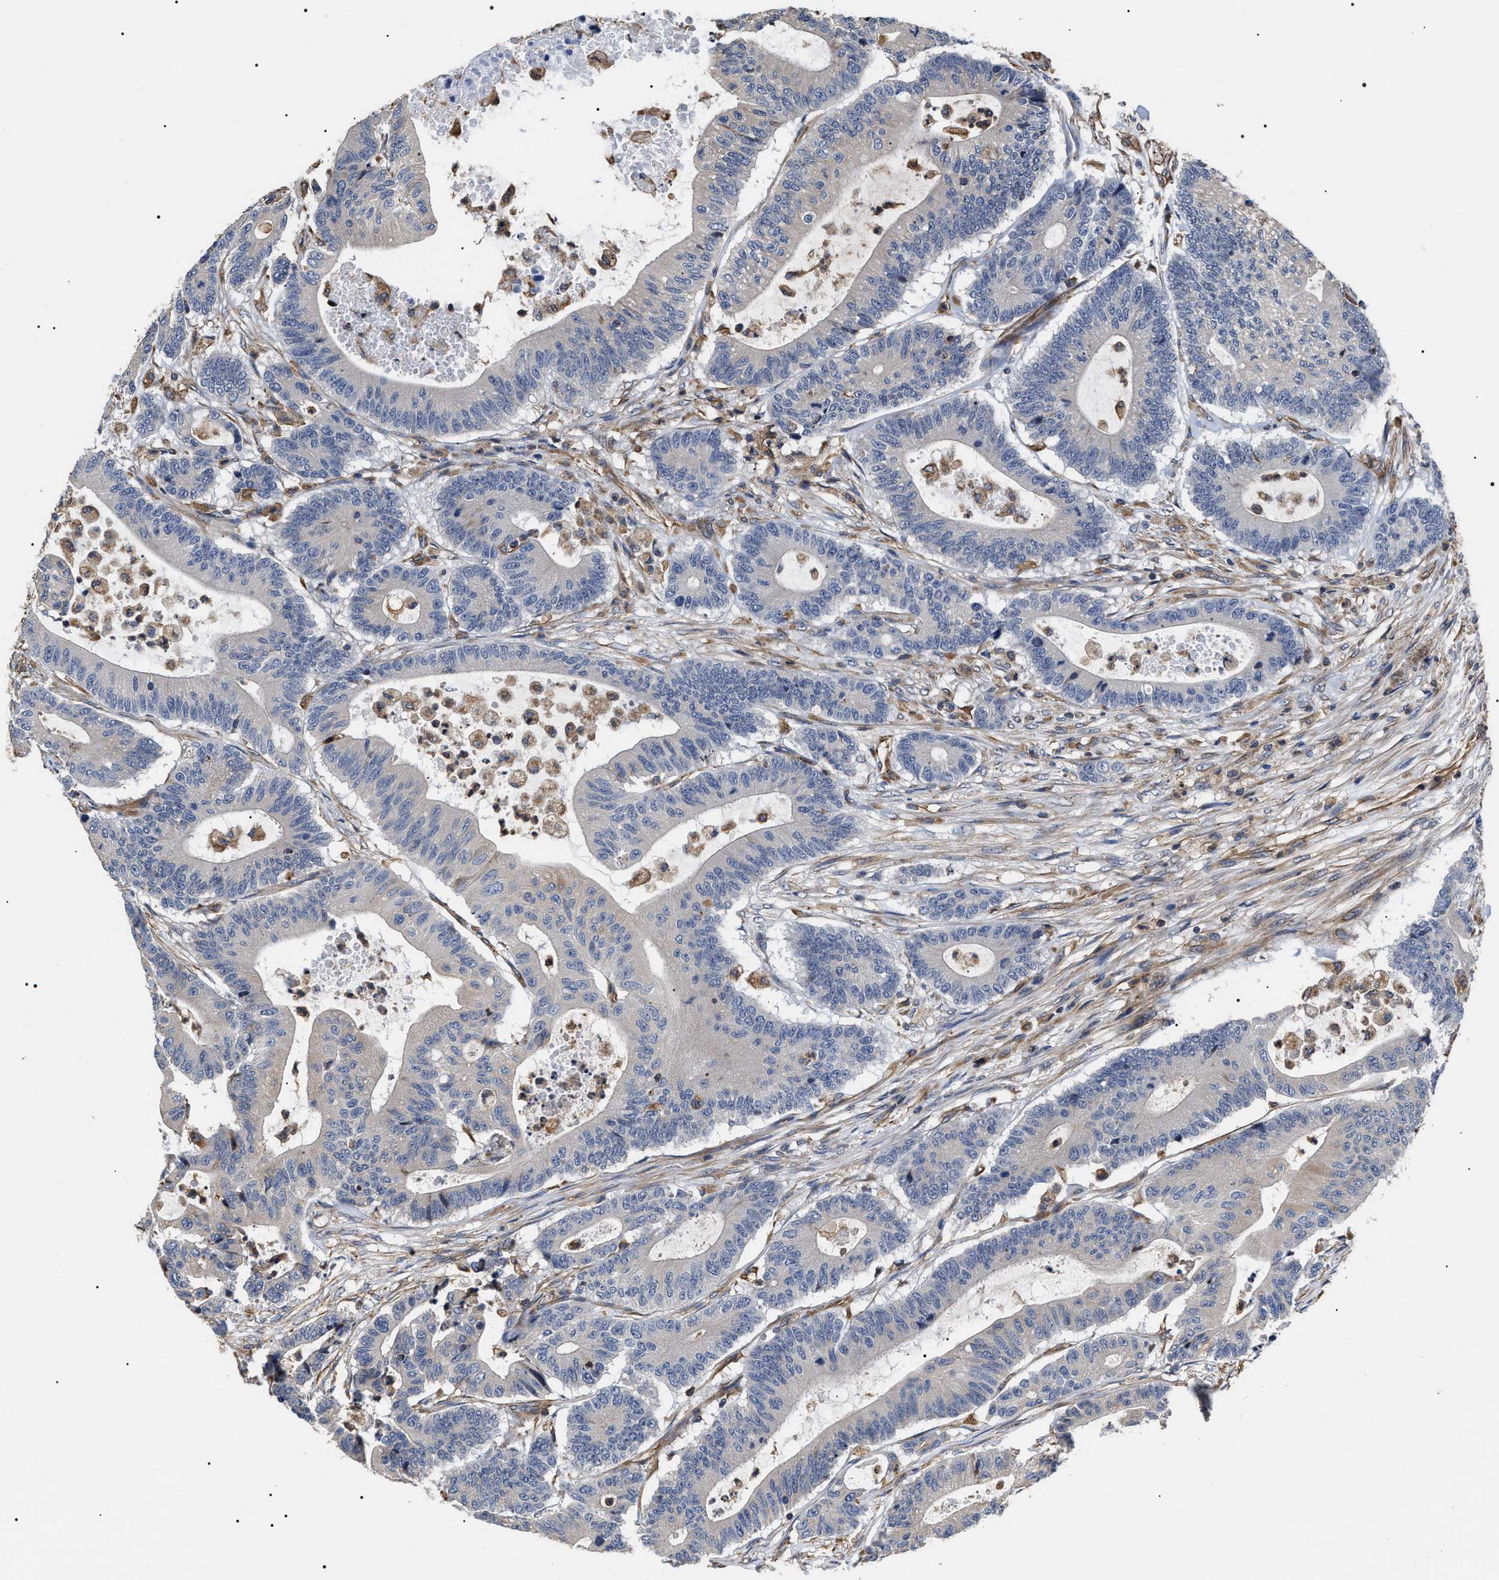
{"staining": {"intensity": "negative", "quantity": "none", "location": "none"}, "tissue": "colorectal cancer", "cell_type": "Tumor cells", "image_type": "cancer", "snomed": [{"axis": "morphology", "description": "Adenocarcinoma, NOS"}, {"axis": "topography", "description": "Colon"}], "caption": "This is an IHC photomicrograph of colorectal cancer. There is no positivity in tumor cells.", "gene": "TSPAN33", "patient": {"sex": "female", "age": 84}}